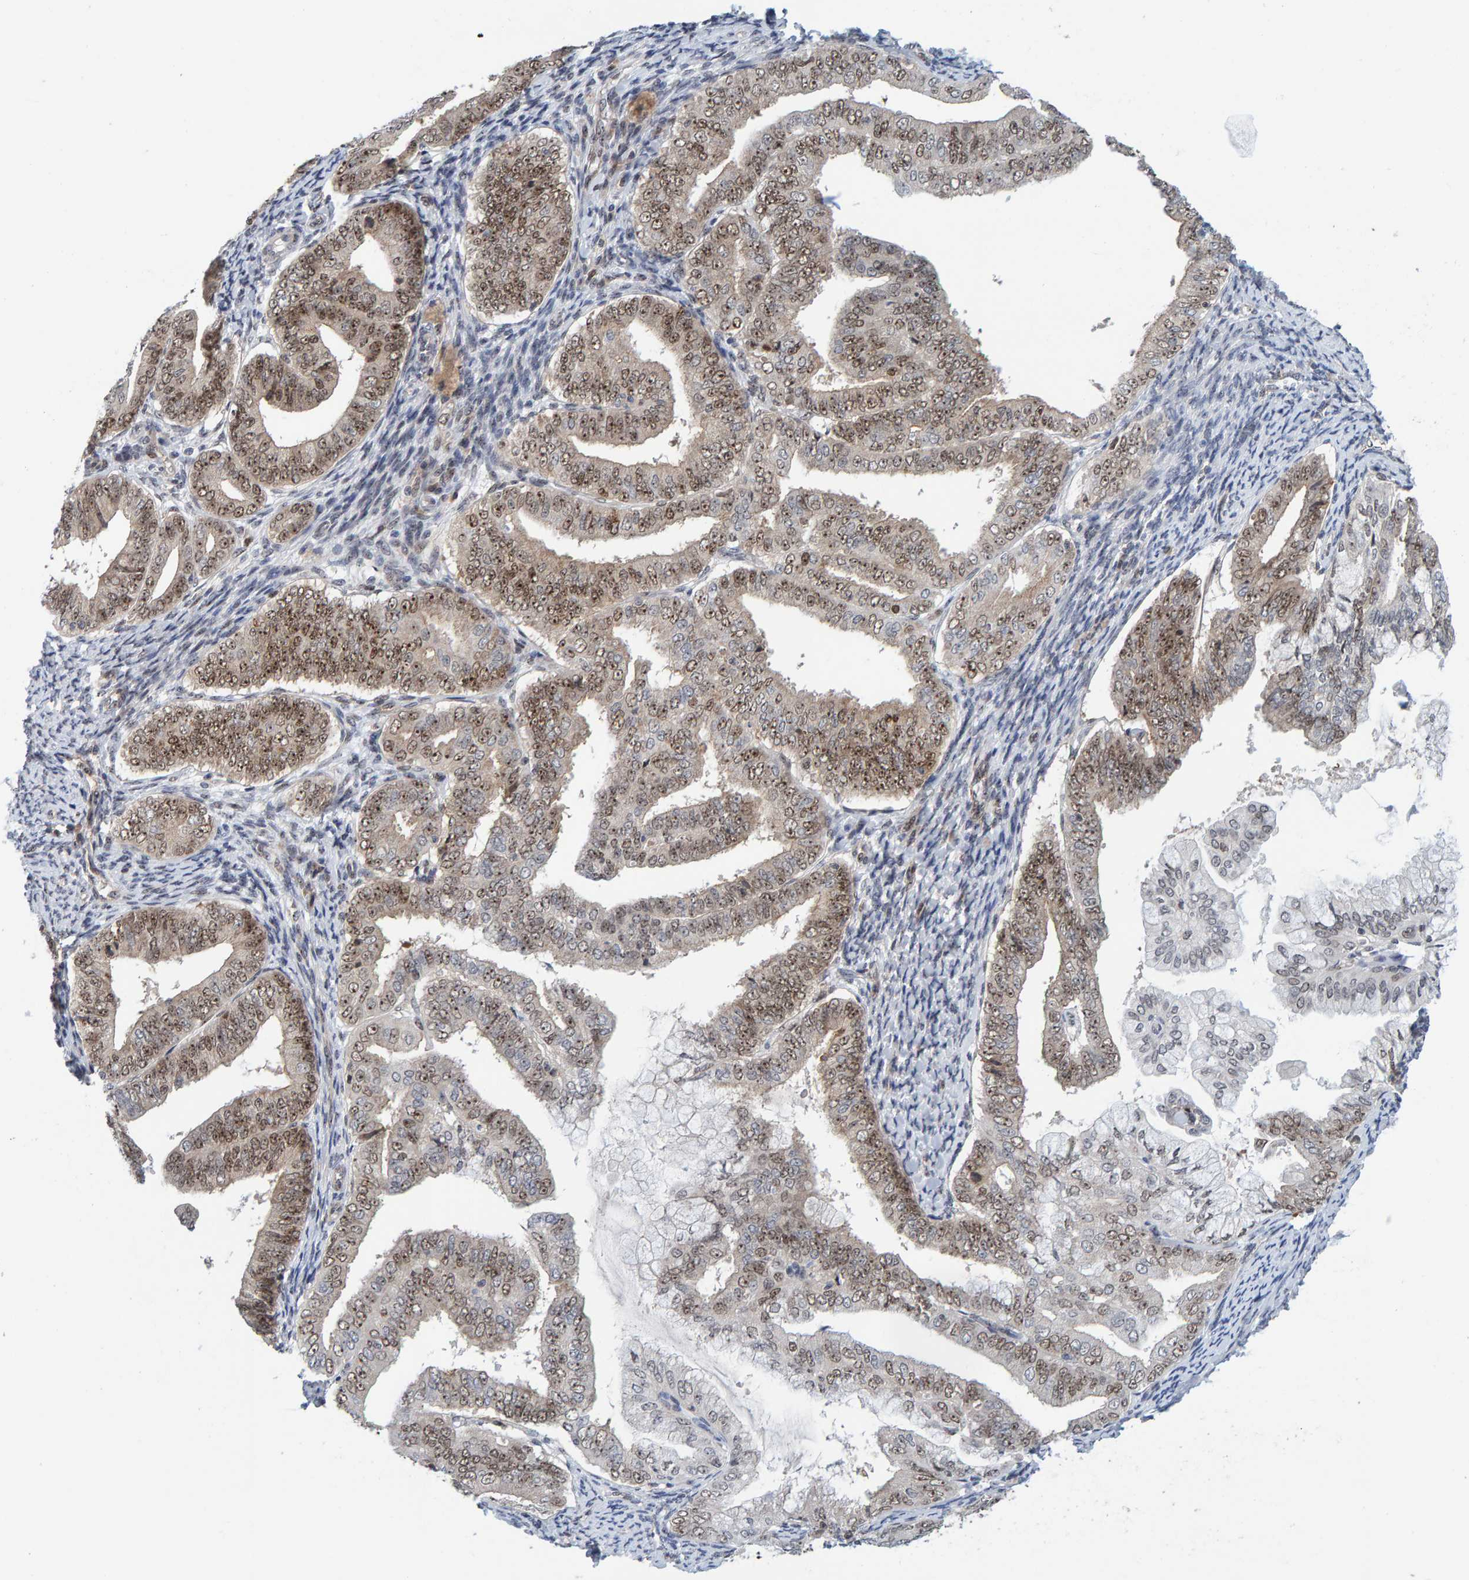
{"staining": {"intensity": "moderate", "quantity": ">75%", "location": "cytoplasmic/membranous,nuclear"}, "tissue": "endometrial cancer", "cell_type": "Tumor cells", "image_type": "cancer", "snomed": [{"axis": "morphology", "description": "Adenocarcinoma, NOS"}, {"axis": "topography", "description": "Endometrium"}], "caption": "DAB immunohistochemical staining of adenocarcinoma (endometrial) exhibits moderate cytoplasmic/membranous and nuclear protein expression in about >75% of tumor cells.", "gene": "POLR1E", "patient": {"sex": "female", "age": 63}}